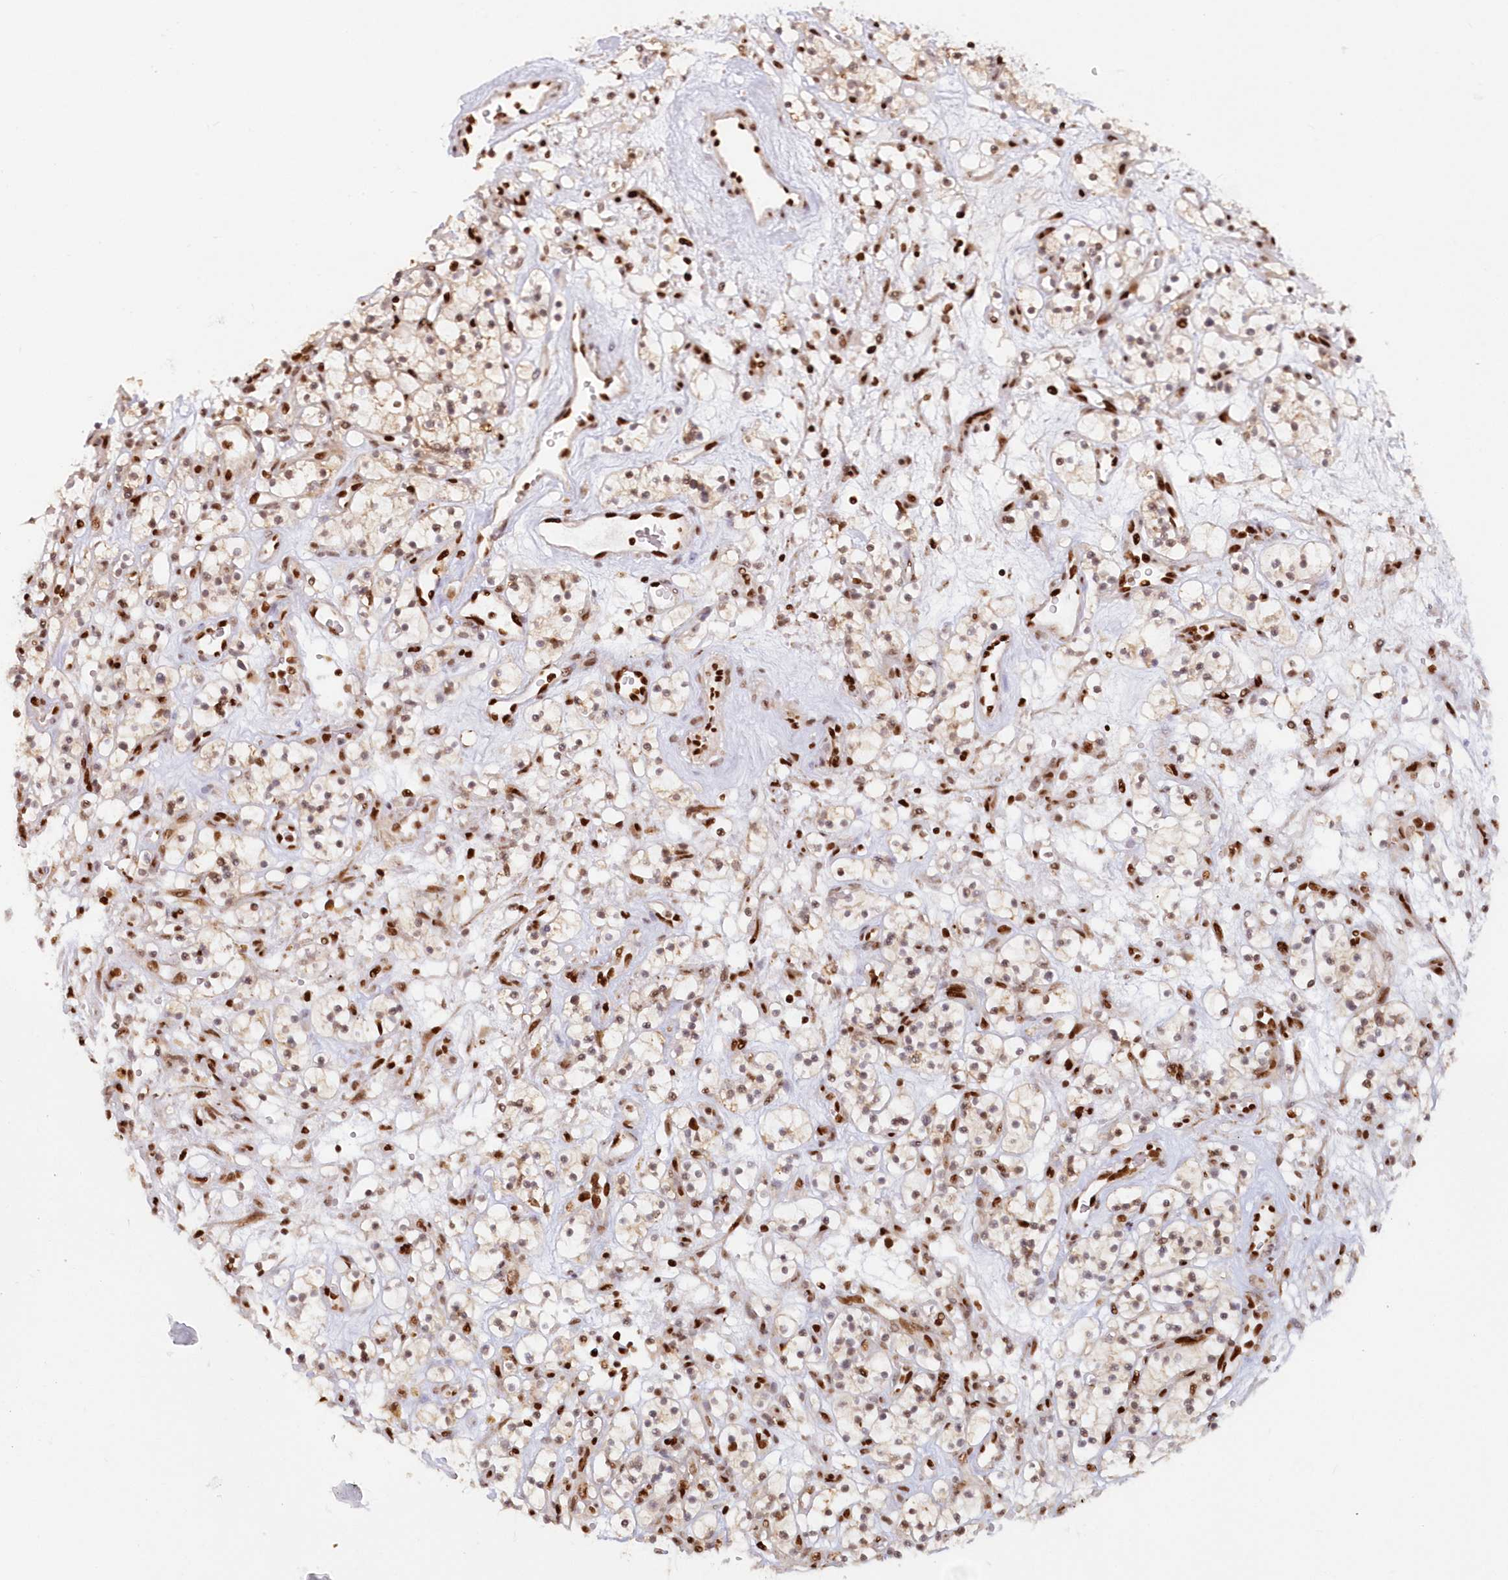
{"staining": {"intensity": "negative", "quantity": "none", "location": "none"}, "tissue": "renal cancer", "cell_type": "Tumor cells", "image_type": "cancer", "snomed": [{"axis": "morphology", "description": "Adenocarcinoma, NOS"}, {"axis": "topography", "description": "Kidney"}], "caption": "Human renal cancer (adenocarcinoma) stained for a protein using immunohistochemistry (IHC) demonstrates no expression in tumor cells.", "gene": "POLR2B", "patient": {"sex": "female", "age": 57}}